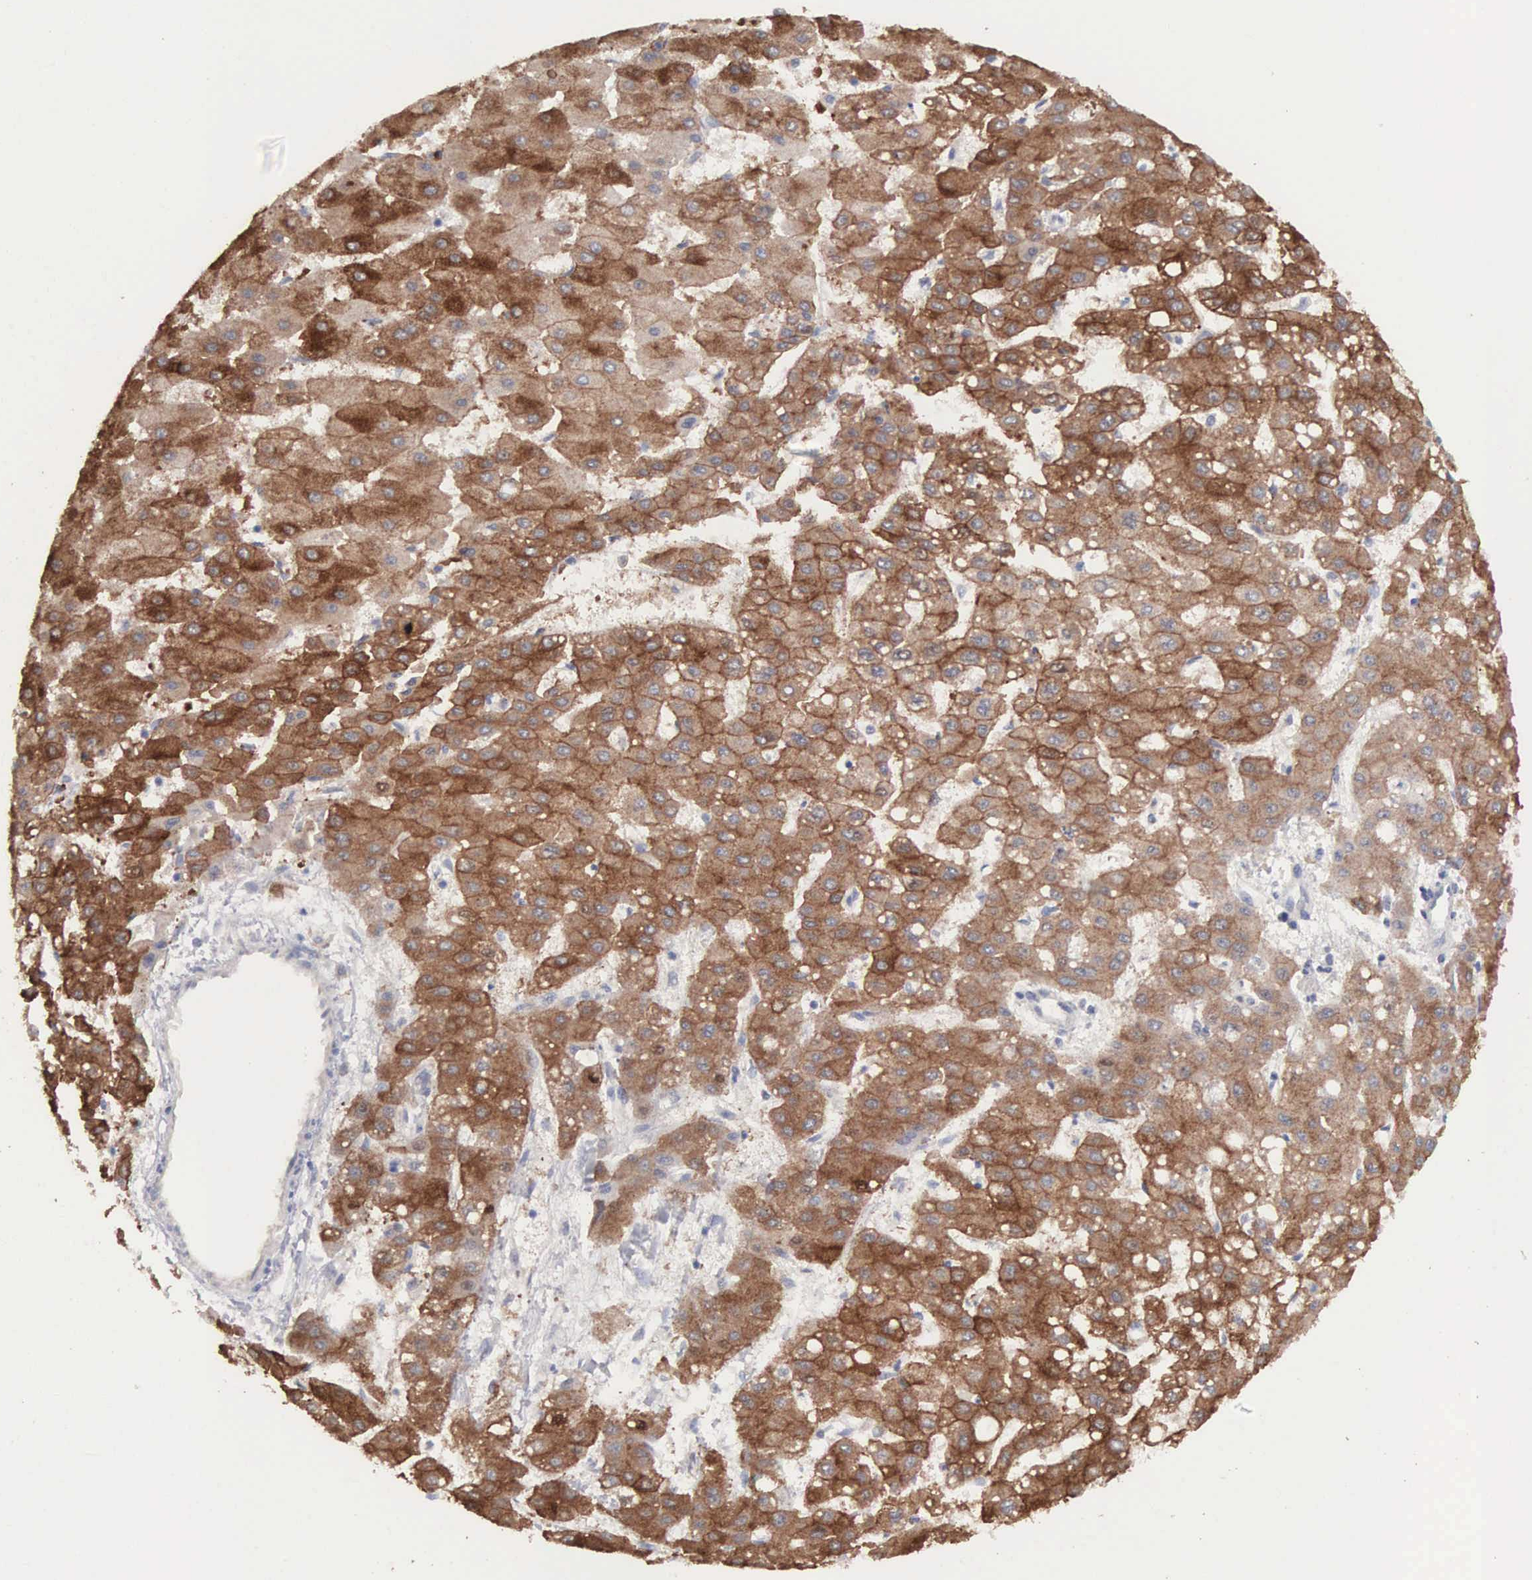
{"staining": {"intensity": "moderate", "quantity": ">75%", "location": "cytoplasmic/membranous"}, "tissue": "liver cancer", "cell_type": "Tumor cells", "image_type": "cancer", "snomed": [{"axis": "morphology", "description": "Carcinoma, Hepatocellular, NOS"}, {"axis": "topography", "description": "Liver"}], "caption": "High-power microscopy captured an immunohistochemistry (IHC) photomicrograph of liver cancer, revealing moderate cytoplasmic/membranous staining in about >75% of tumor cells.", "gene": "MTHFD1", "patient": {"sex": "female", "age": 52}}